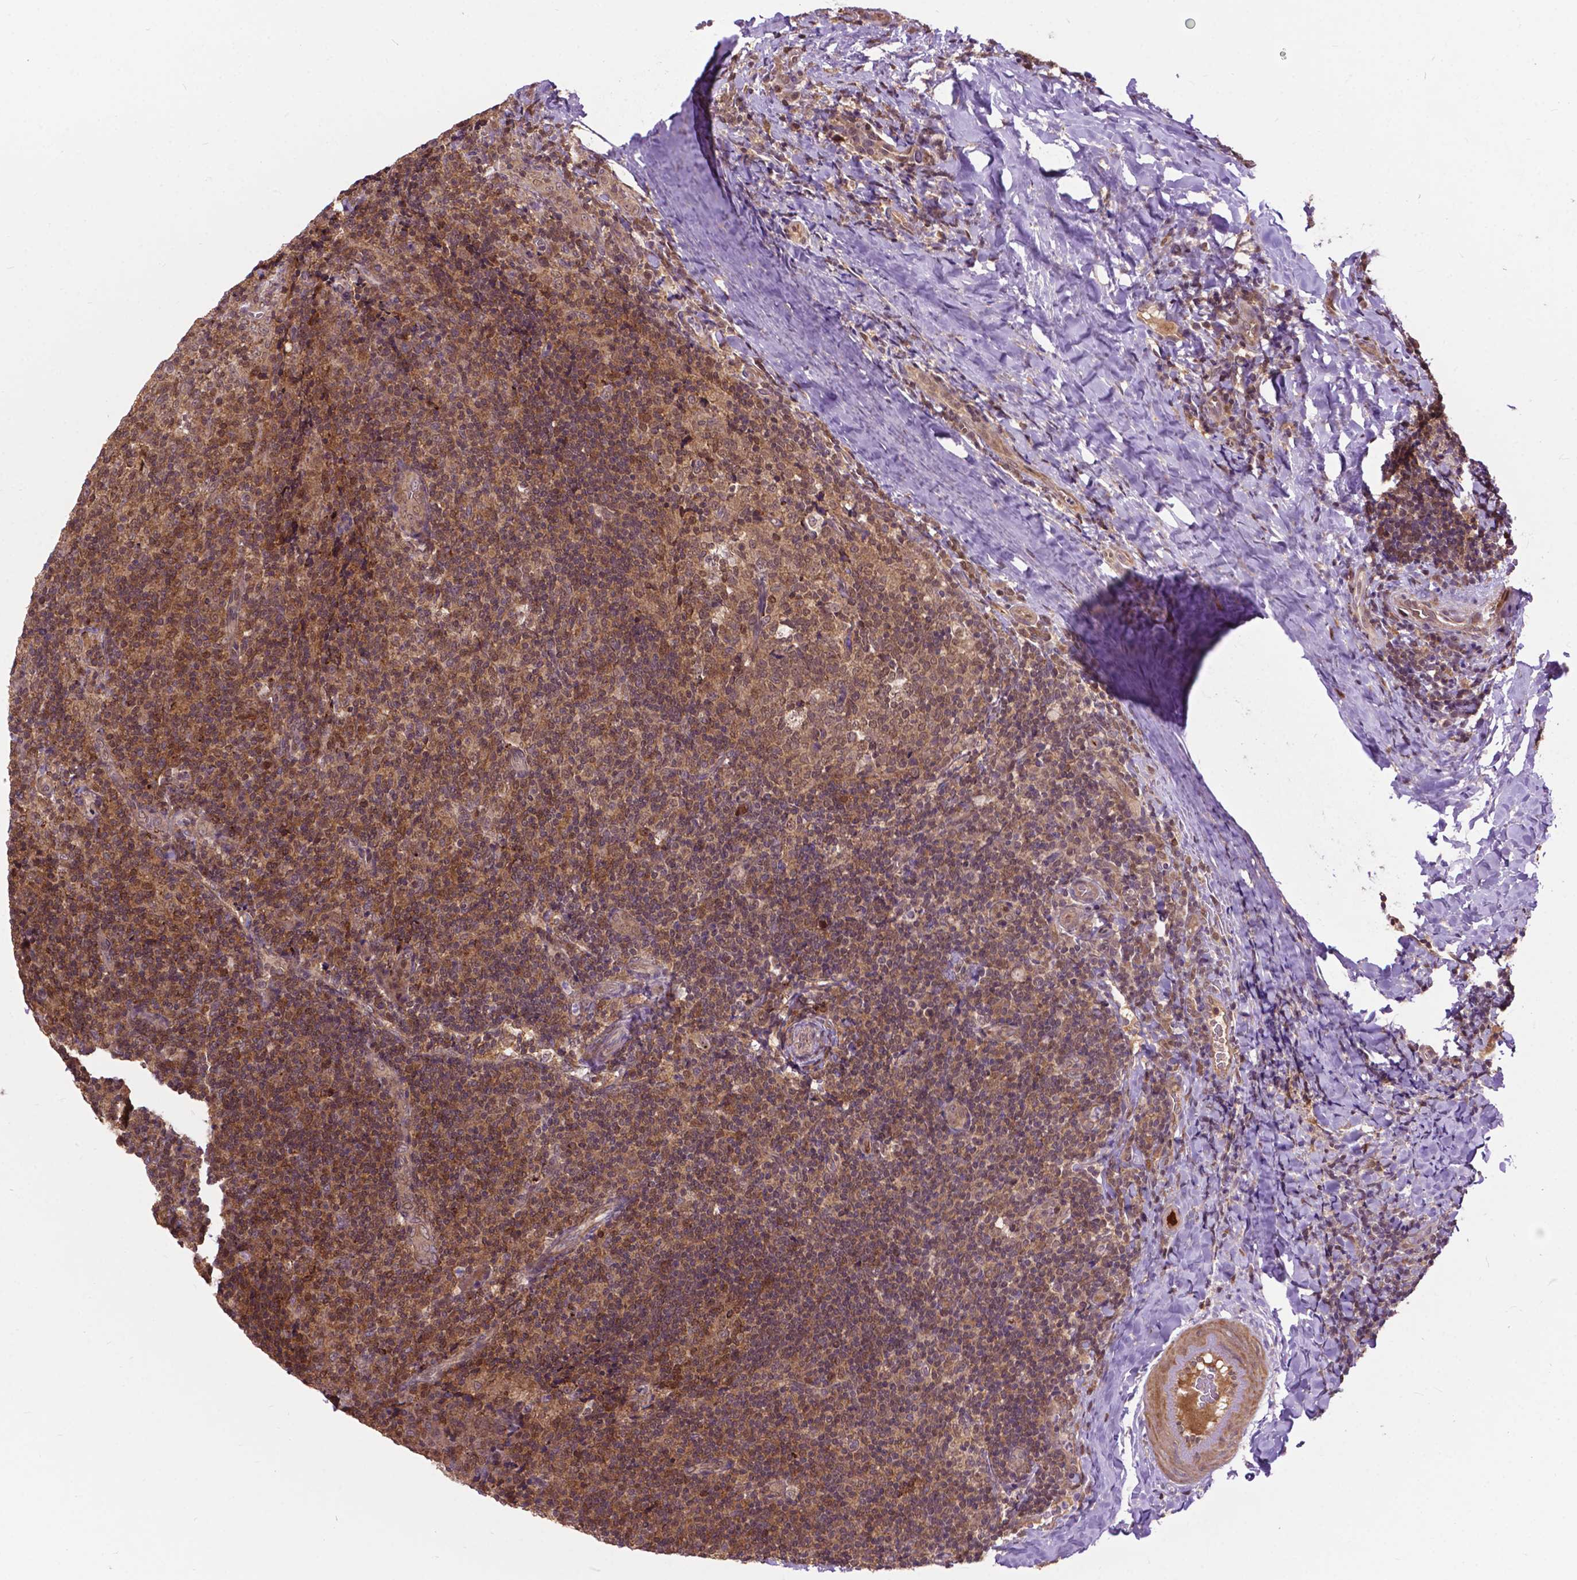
{"staining": {"intensity": "moderate", "quantity": ">75%", "location": "cytoplasmic/membranous"}, "tissue": "tonsil", "cell_type": "Germinal center cells", "image_type": "normal", "snomed": [{"axis": "morphology", "description": "Normal tissue, NOS"}, {"axis": "topography", "description": "Tonsil"}], "caption": "Immunohistochemistry (IHC) micrograph of benign human tonsil stained for a protein (brown), which reveals medium levels of moderate cytoplasmic/membranous expression in approximately >75% of germinal center cells.", "gene": "CHMP4A", "patient": {"sex": "male", "age": 17}}